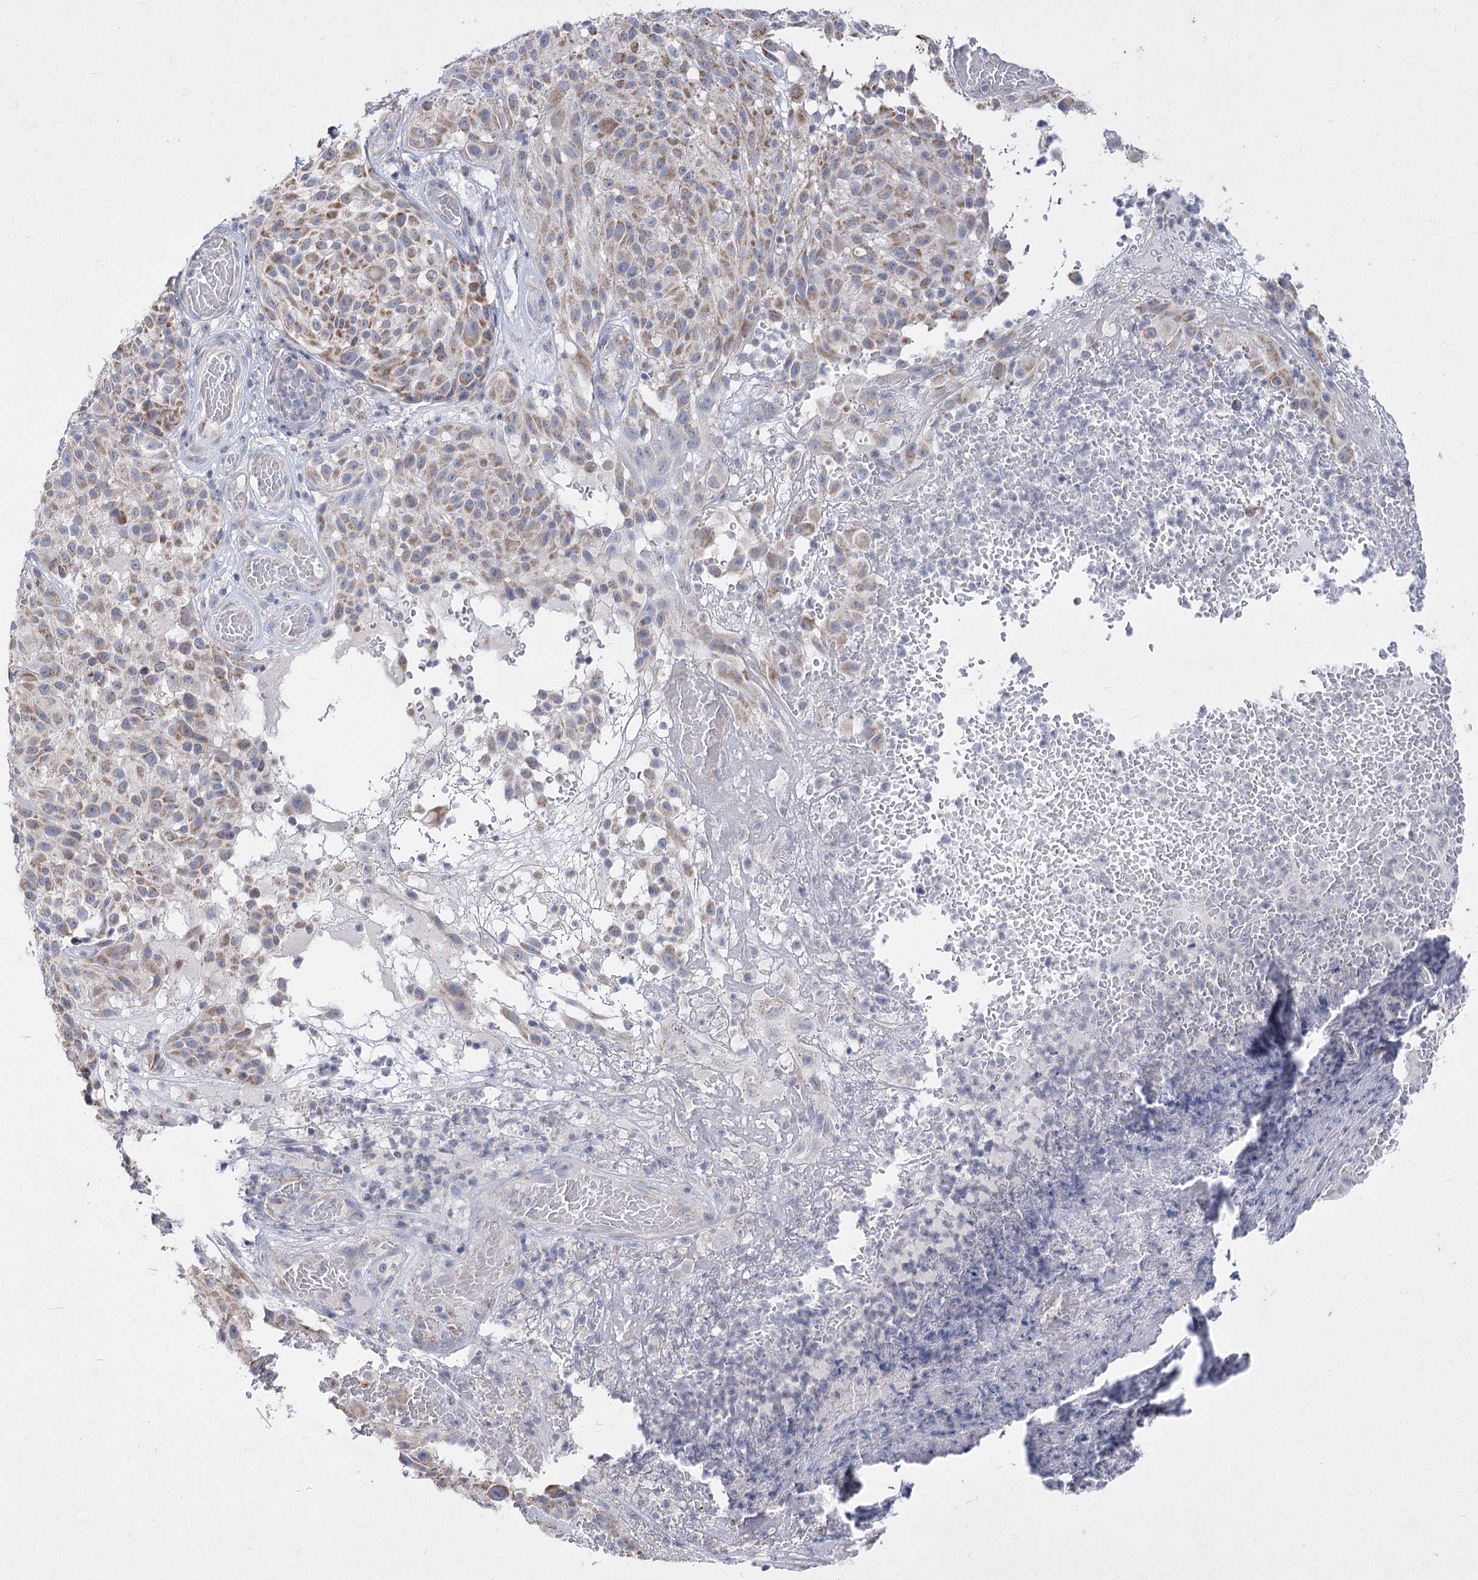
{"staining": {"intensity": "weak", "quantity": "25%-75%", "location": "cytoplasmic/membranous"}, "tissue": "melanoma", "cell_type": "Tumor cells", "image_type": "cancer", "snomed": [{"axis": "morphology", "description": "Malignant melanoma, NOS"}, {"axis": "topography", "description": "Skin"}], "caption": "Immunohistochemistry (IHC) histopathology image of malignant melanoma stained for a protein (brown), which demonstrates low levels of weak cytoplasmic/membranous positivity in about 25%-75% of tumor cells.", "gene": "PDHB", "patient": {"sex": "male", "age": 83}}